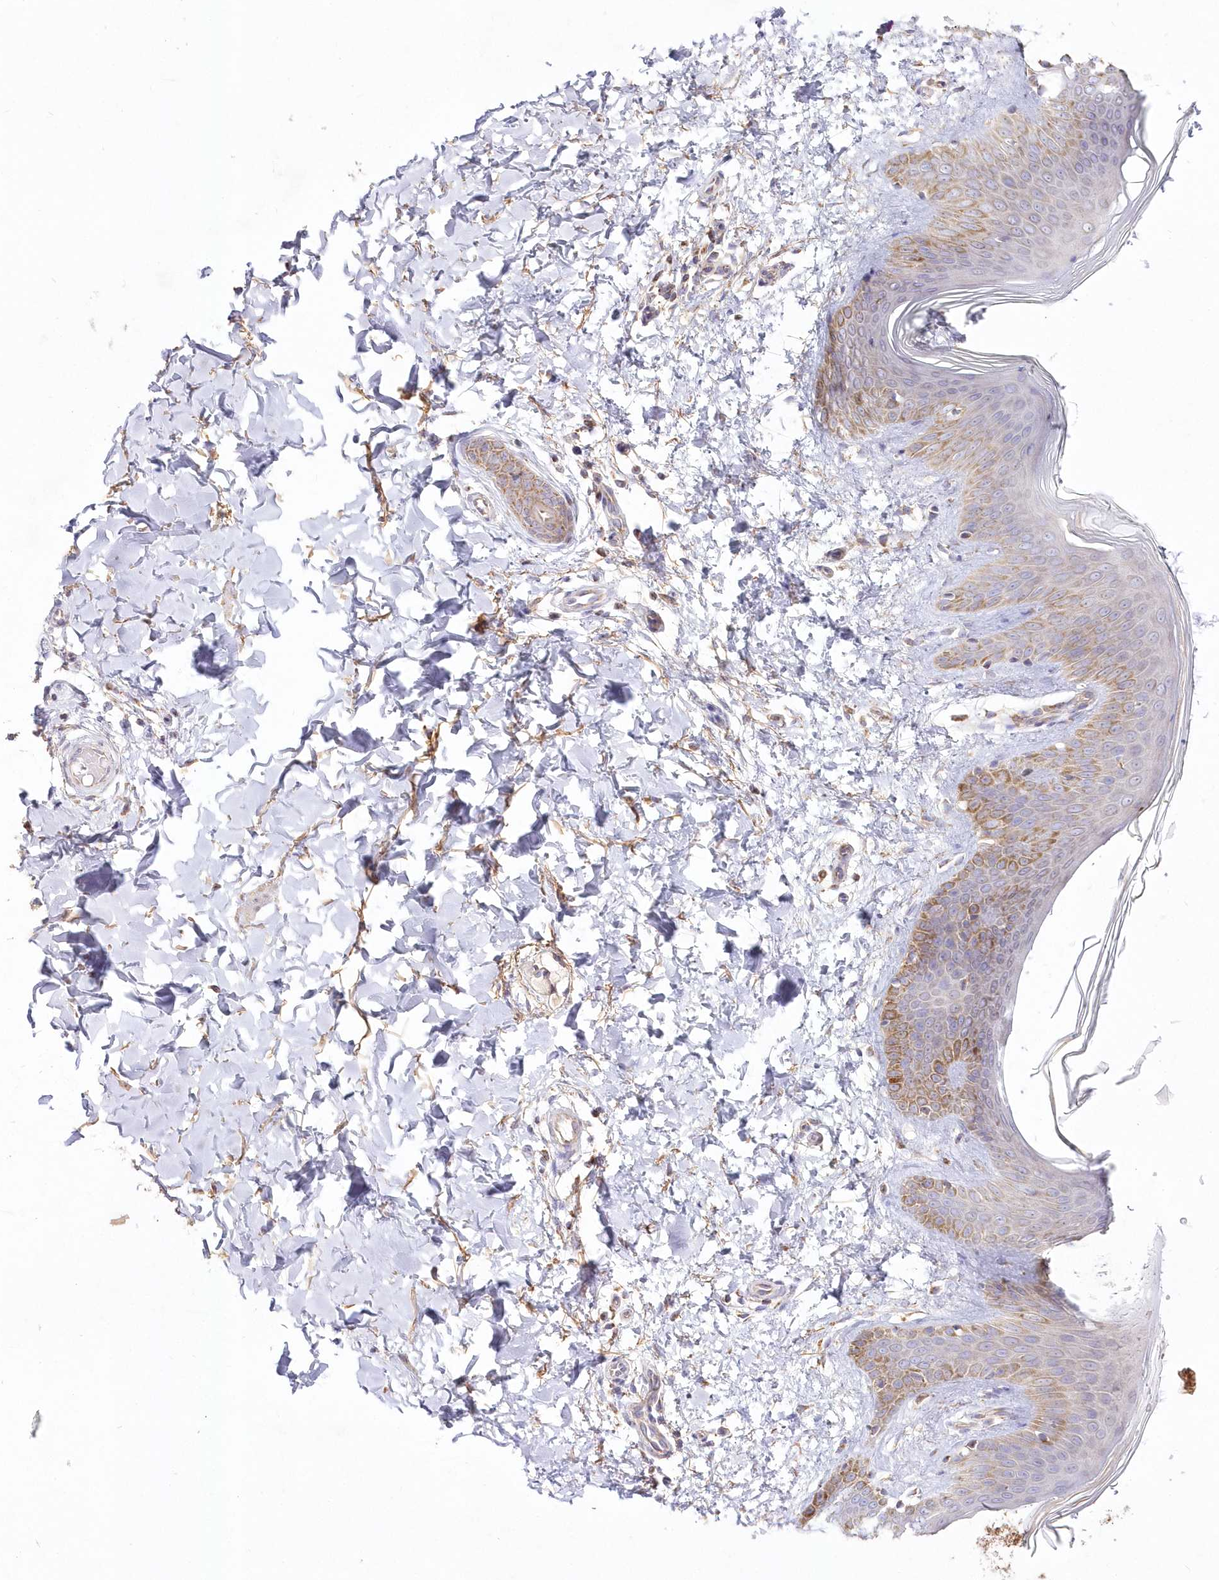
{"staining": {"intensity": "moderate", "quantity": "25%-75%", "location": "cytoplasmic/membranous"}, "tissue": "skin", "cell_type": "Fibroblasts", "image_type": "normal", "snomed": [{"axis": "morphology", "description": "Normal tissue, NOS"}, {"axis": "topography", "description": "Skin"}], "caption": "Protein staining shows moderate cytoplasmic/membranous positivity in approximately 25%-75% of fibroblasts in benign skin.", "gene": "DNA2", "patient": {"sex": "male", "age": 36}}